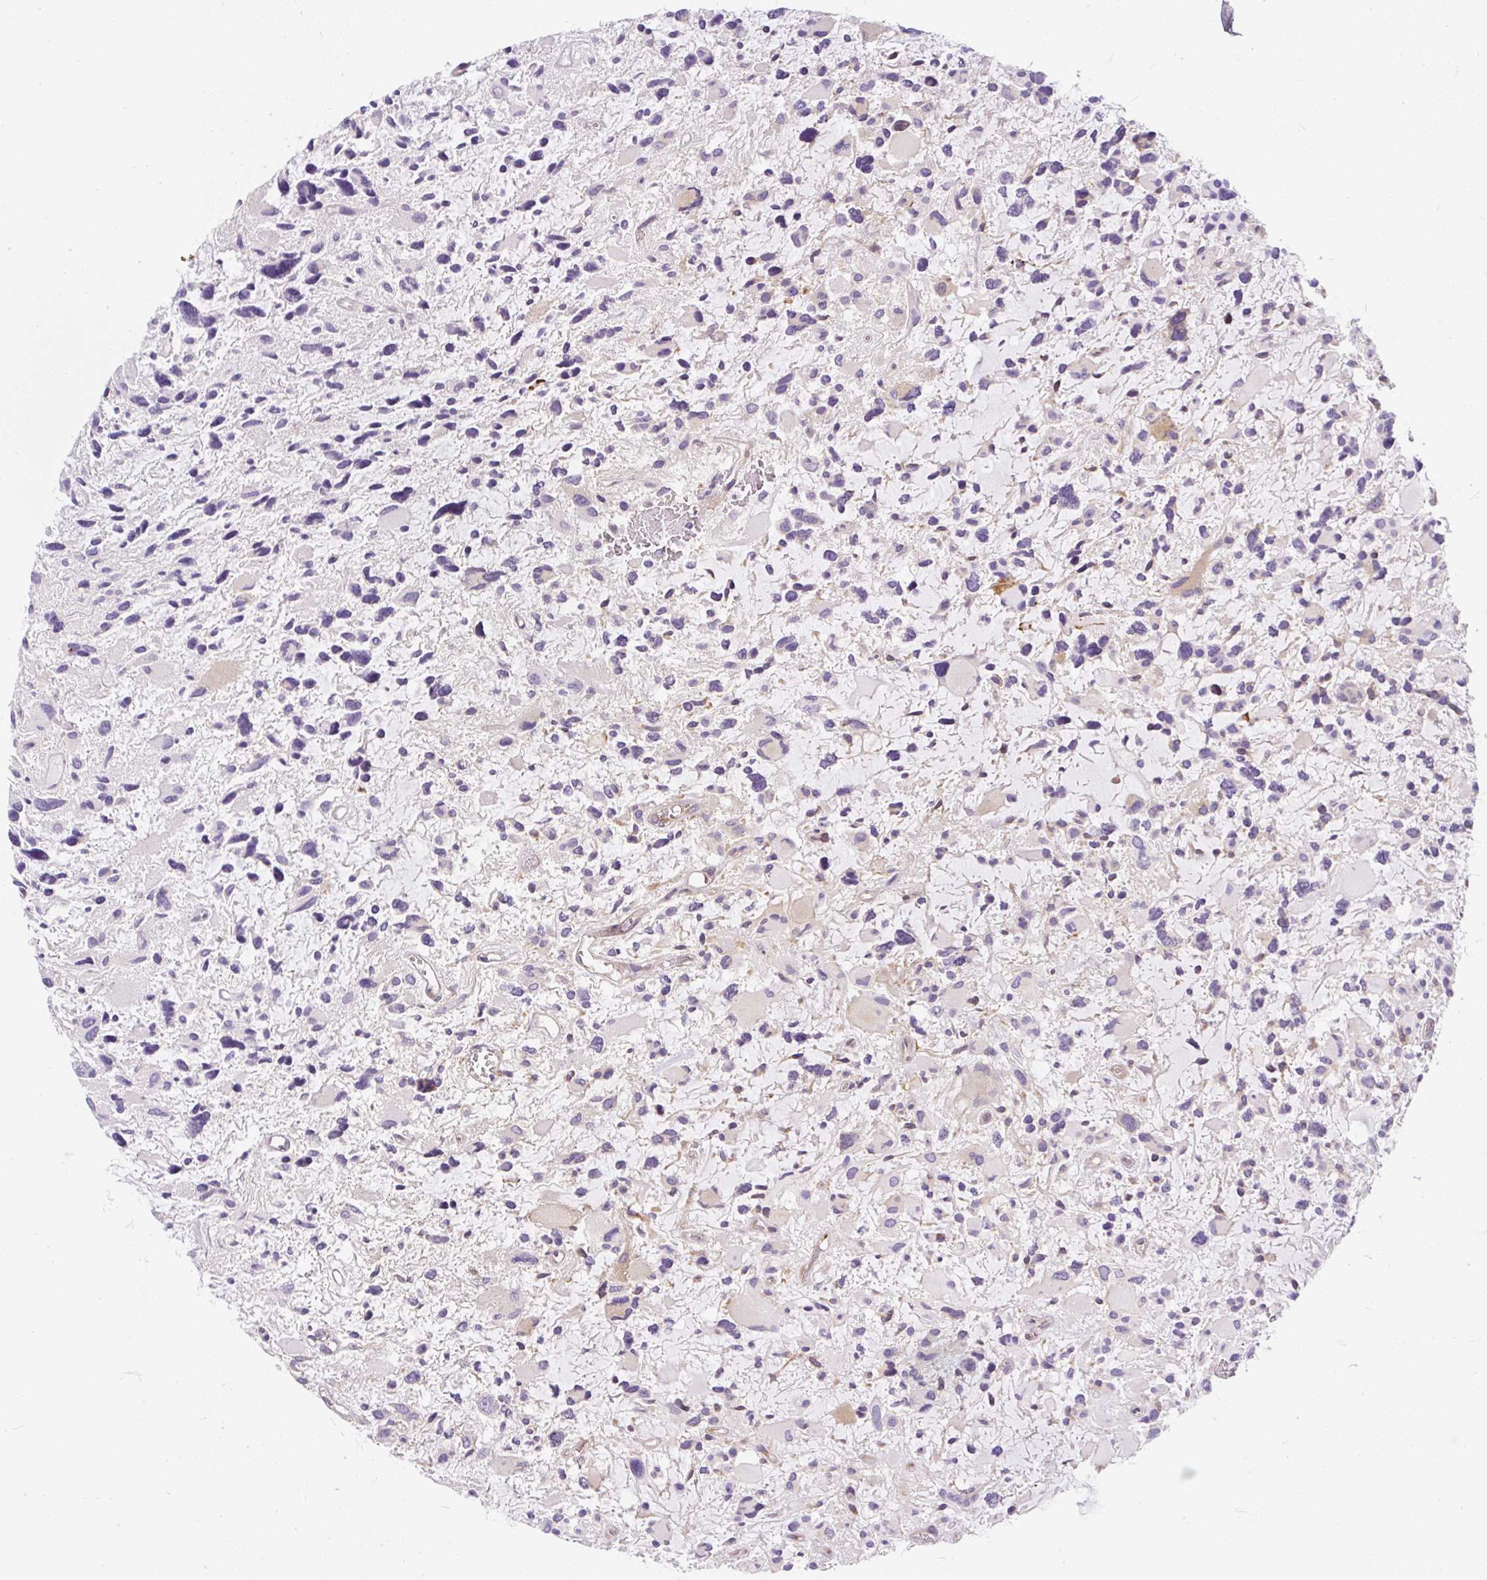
{"staining": {"intensity": "weak", "quantity": "<25%", "location": "cytoplasmic/membranous"}, "tissue": "glioma", "cell_type": "Tumor cells", "image_type": "cancer", "snomed": [{"axis": "morphology", "description": "Glioma, malignant, High grade"}, {"axis": "topography", "description": "Brain"}], "caption": "Immunohistochemical staining of malignant glioma (high-grade) shows no significant staining in tumor cells.", "gene": "CYP20A1", "patient": {"sex": "female", "age": 11}}